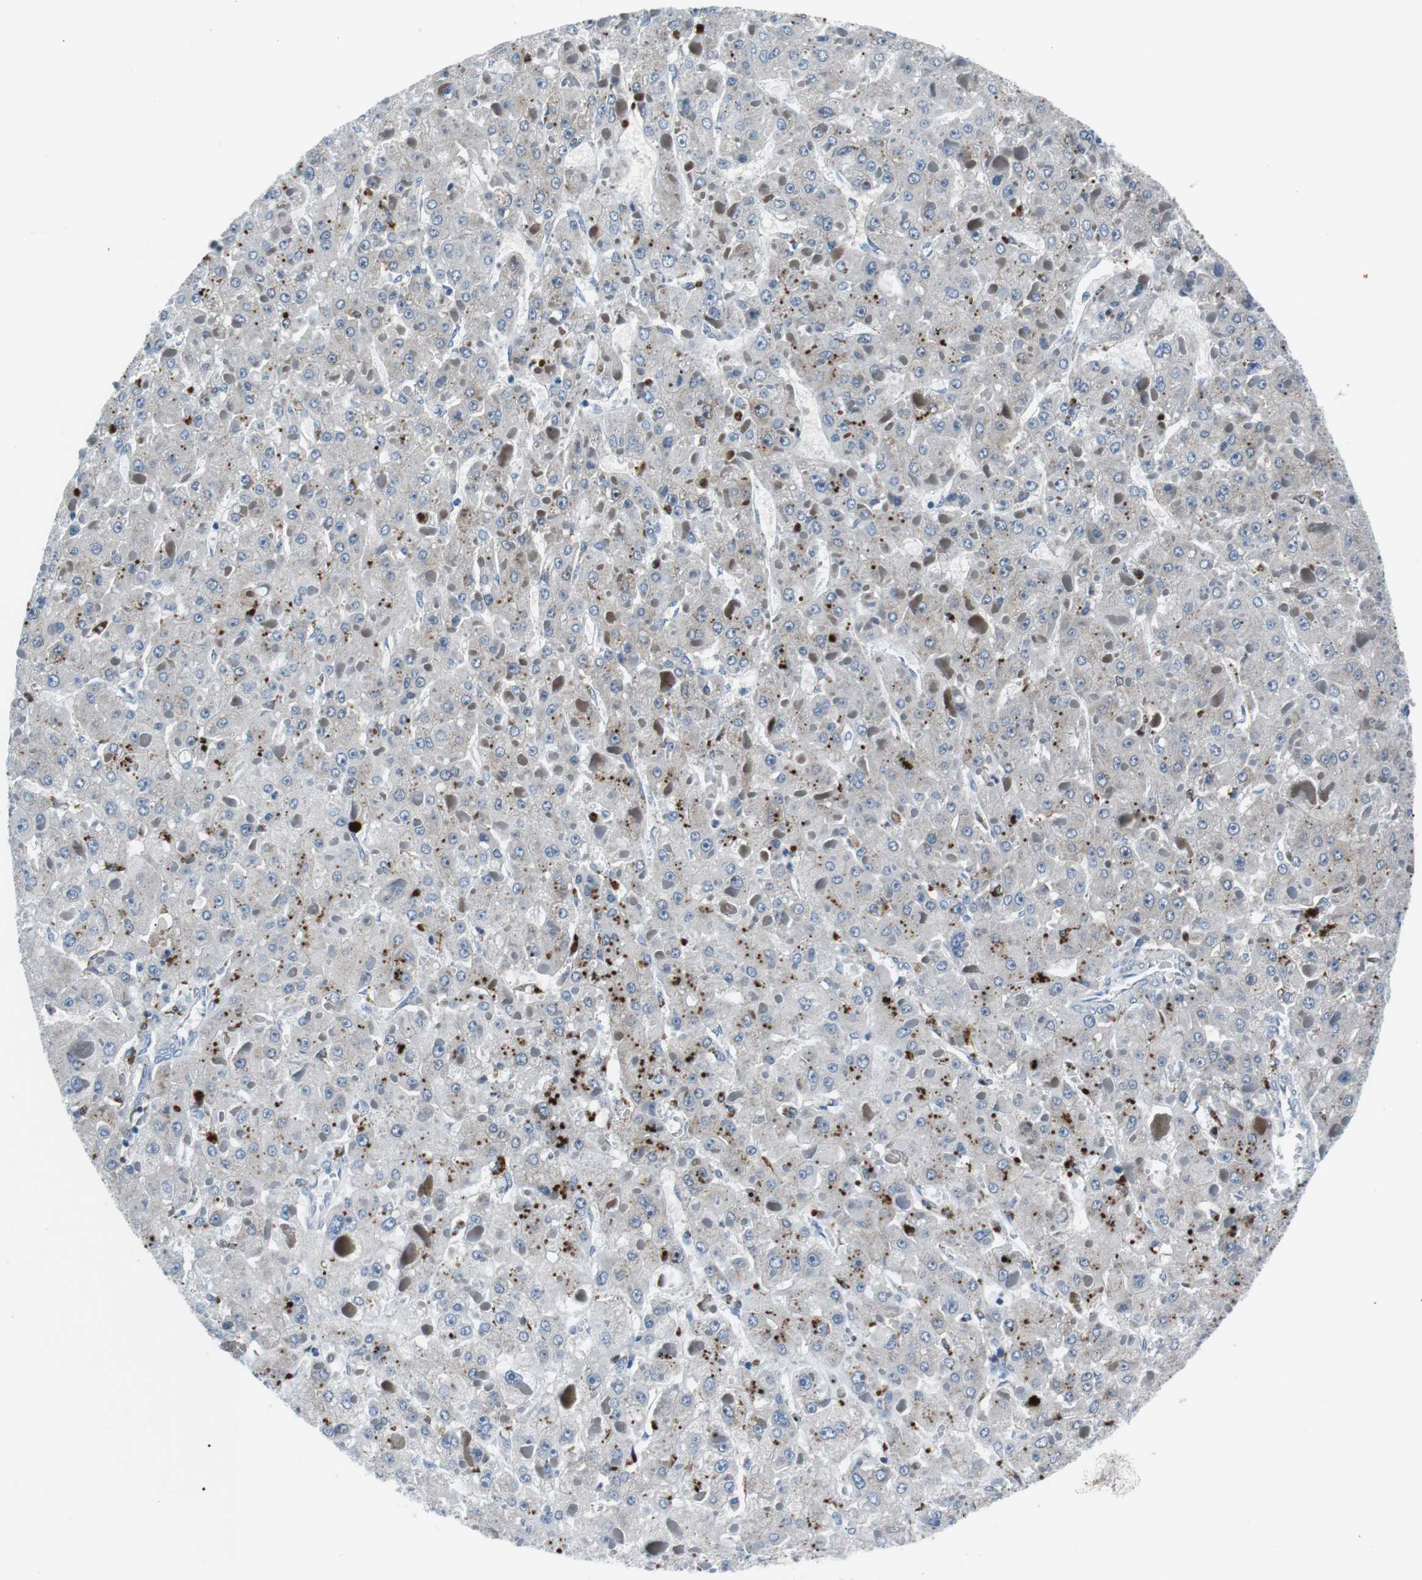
{"staining": {"intensity": "weak", "quantity": "<25%", "location": "cytoplasmic/membranous"}, "tissue": "liver cancer", "cell_type": "Tumor cells", "image_type": "cancer", "snomed": [{"axis": "morphology", "description": "Carcinoma, Hepatocellular, NOS"}, {"axis": "topography", "description": "Liver"}], "caption": "Tumor cells are negative for protein expression in human liver hepatocellular carcinoma.", "gene": "BLNK", "patient": {"sex": "female", "age": 73}}